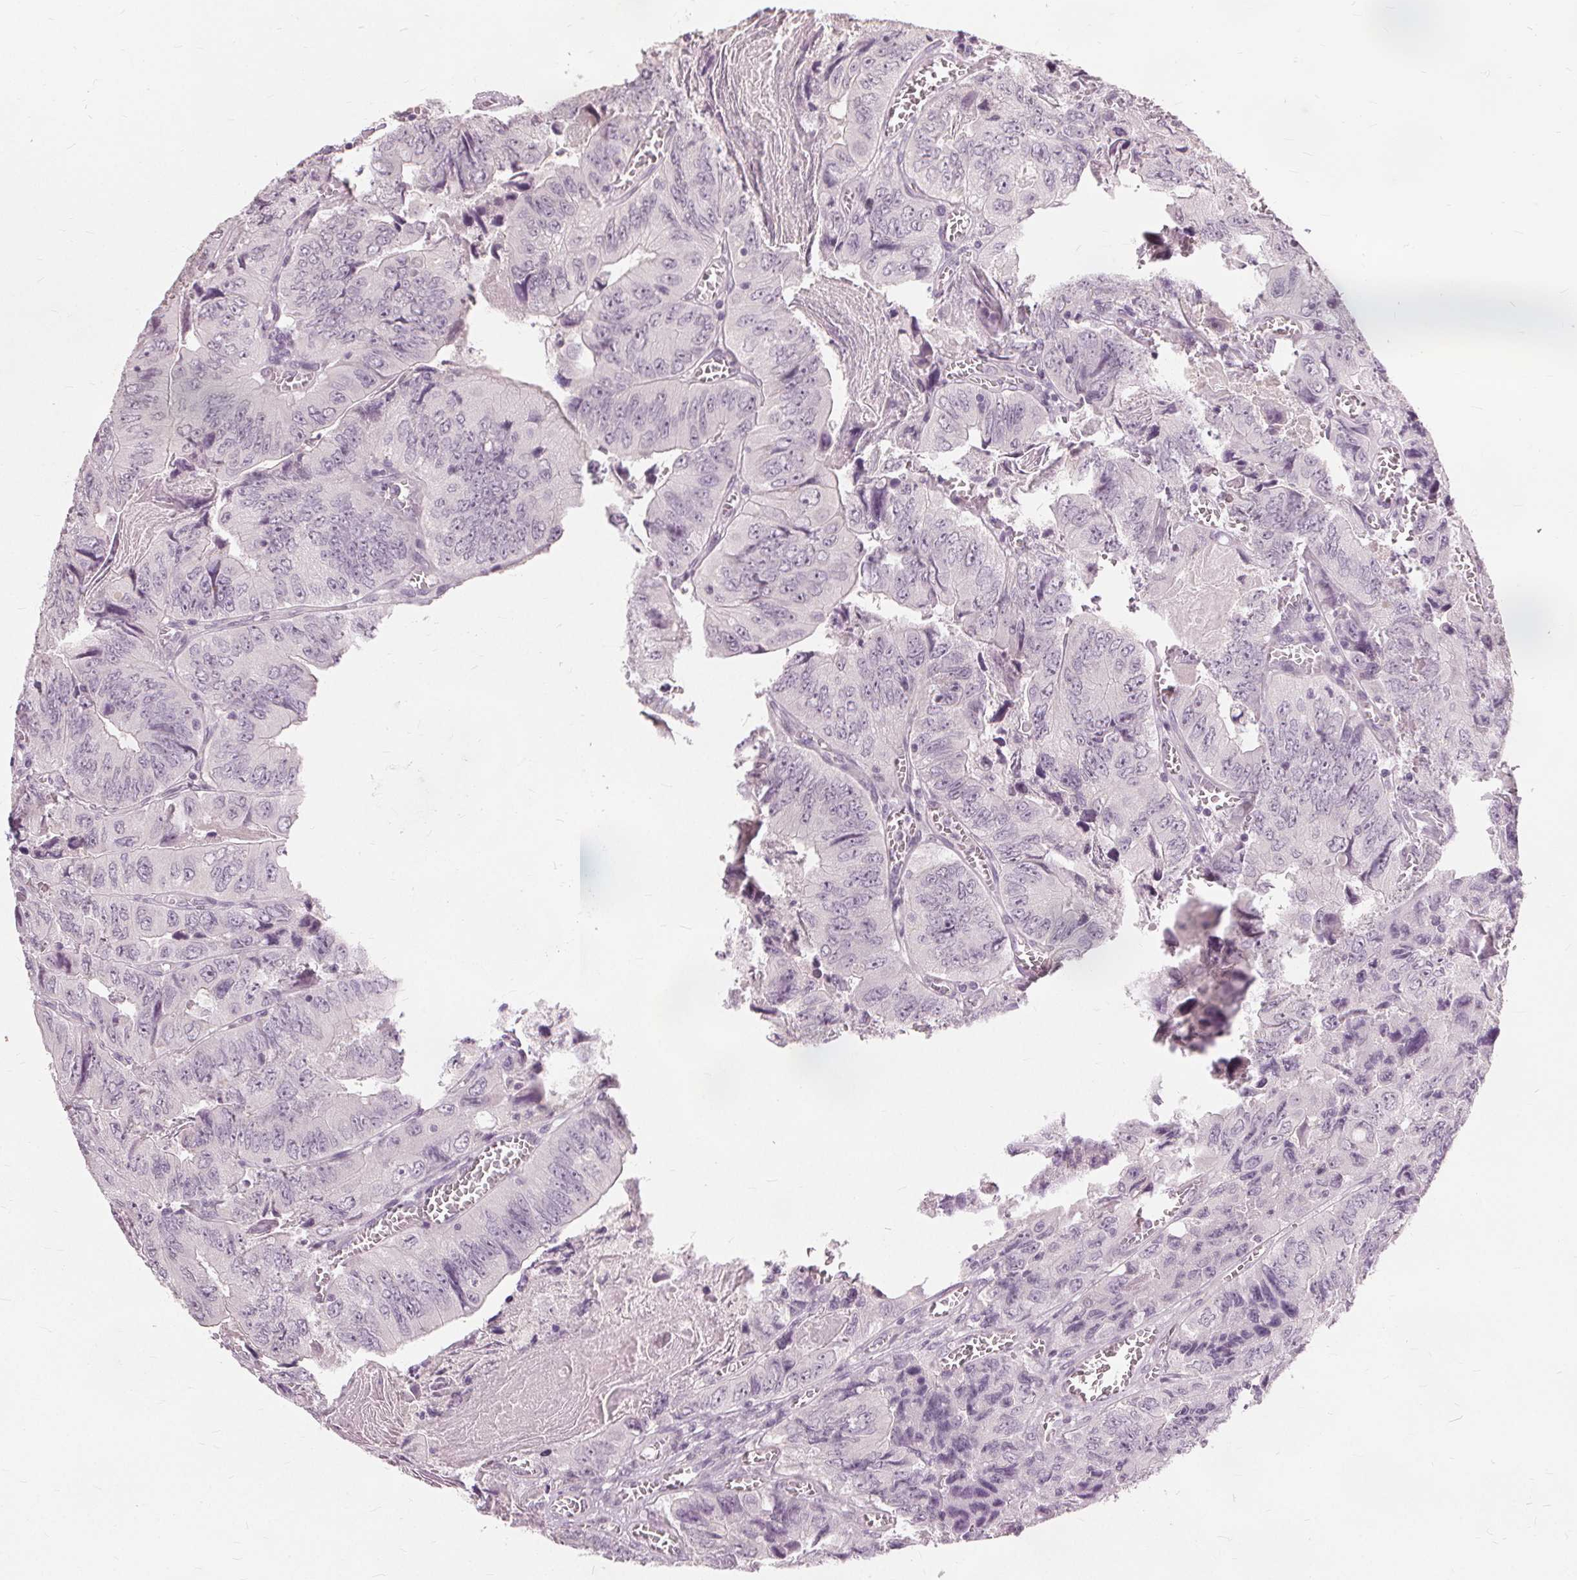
{"staining": {"intensity": "negative", "quantity": "none", "location": "none"}, "tissue": "colorectal cancer", "cell_type": "Tumor cells", "image_type": "cancer", "snomed": [{"axis": "morphology", "description": "Adenocarcinoma, NOS"}, {"axis": "topography", "description": "Colon"}], "caption": "Immunohistochemical staining of human colorectal cancer demonstrates no significant expression in tumor cells.", "gene": "SFTPD", "patient": {"sex": "female", "age": 84}}